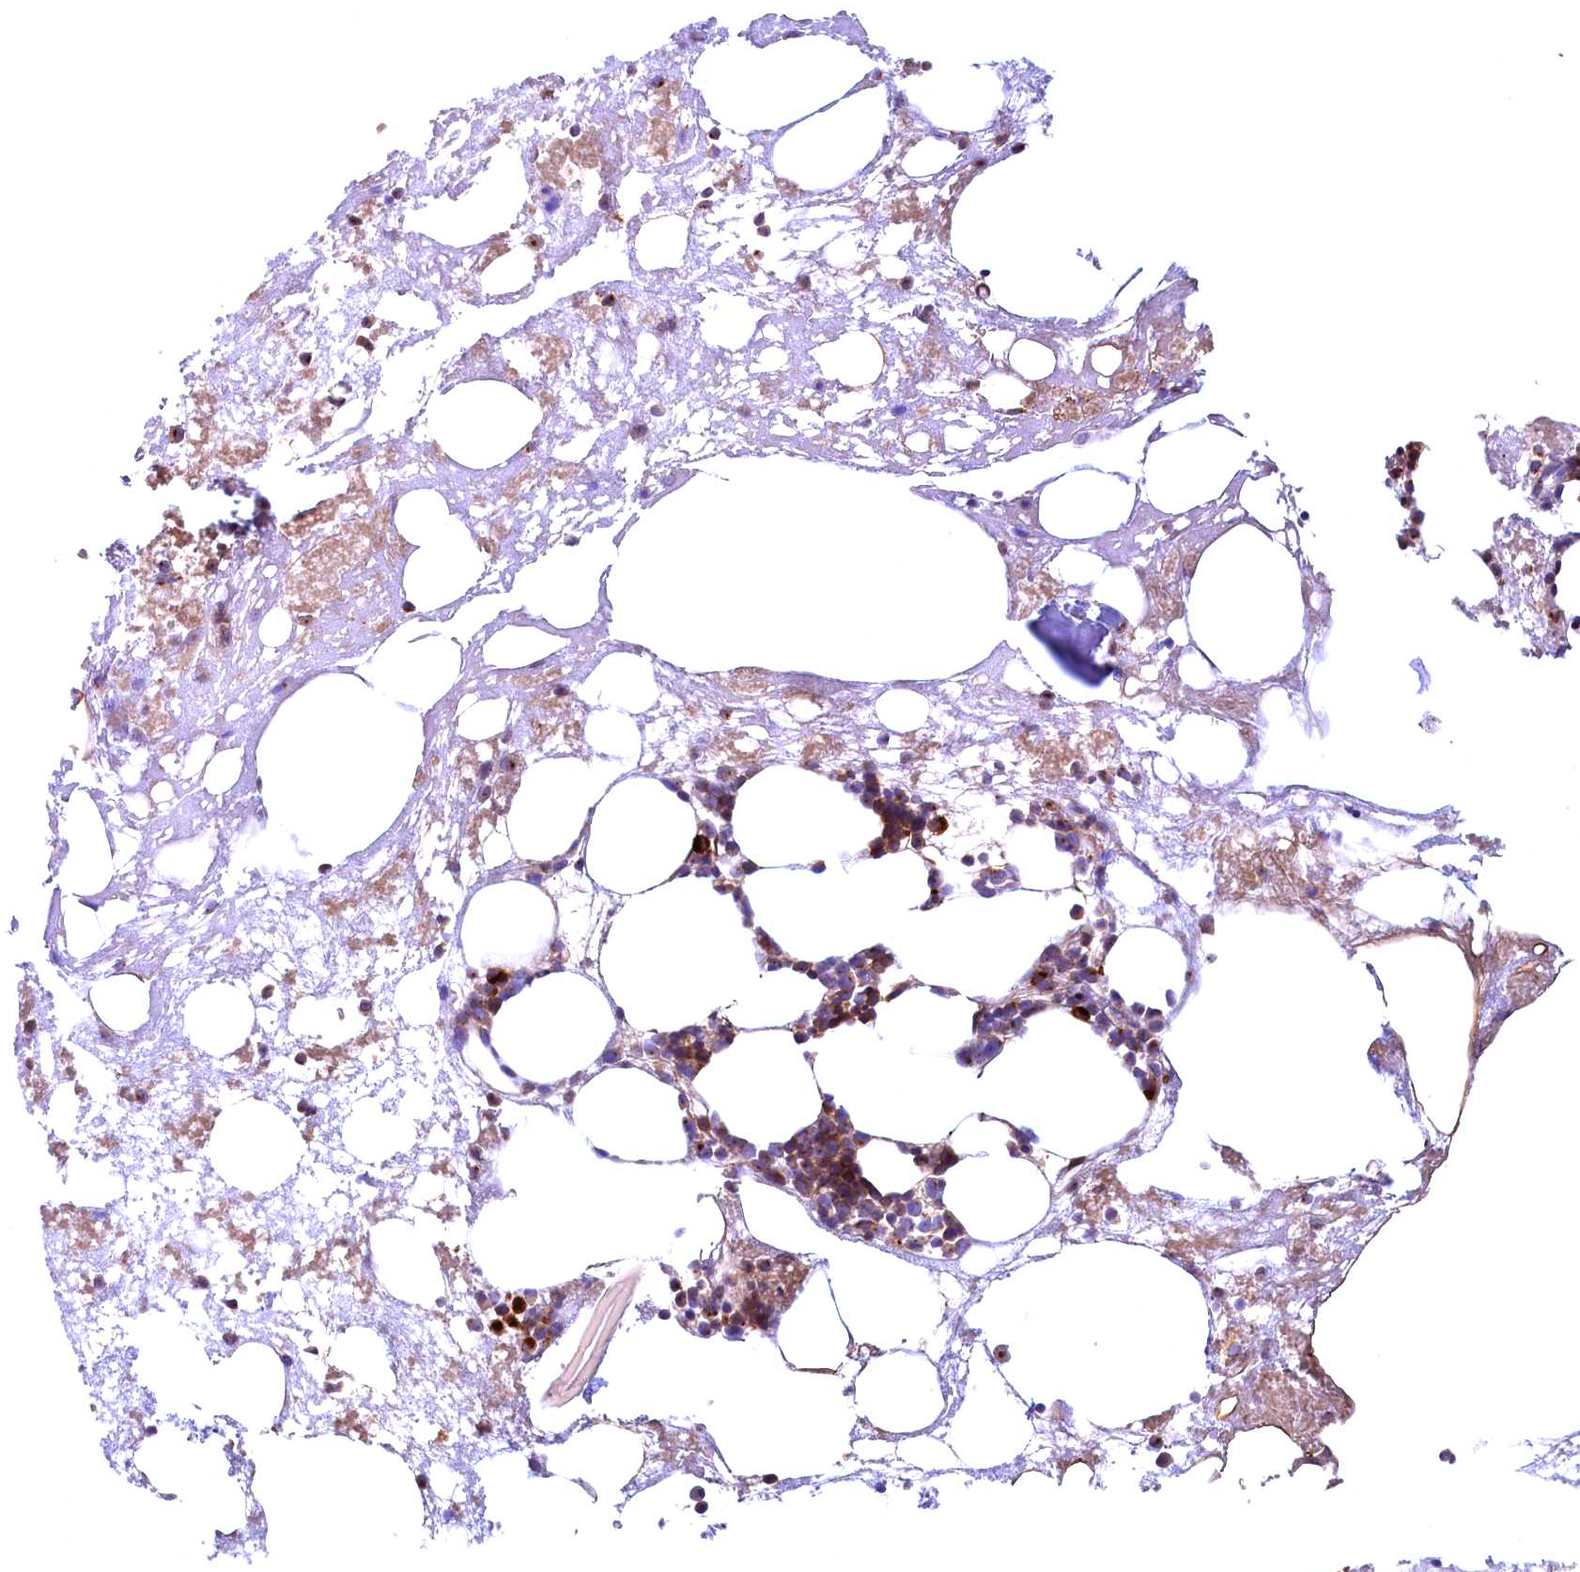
{"staining": {"intensity": "strong", "quantity": ">75%", "location": "cytoplasmic/membranous"}, "tissue": "bone marrow", "cell_type": "Hematopoietic cells", "image_type": "normal", "snomed": [{"axis": "morphology", "description": "Normal tissue, NOS"}, {"axis": "topography", "description": "Bone marrow"}], "caption": "IHC (DAB) staining of normal human bone marrow exhibits strong cytoplasmic/membranous protein positivity in approximately >75% of hematopoietic cells.", "gene": "BLVRB", "patient": {"sex": "male", "age": 80}}